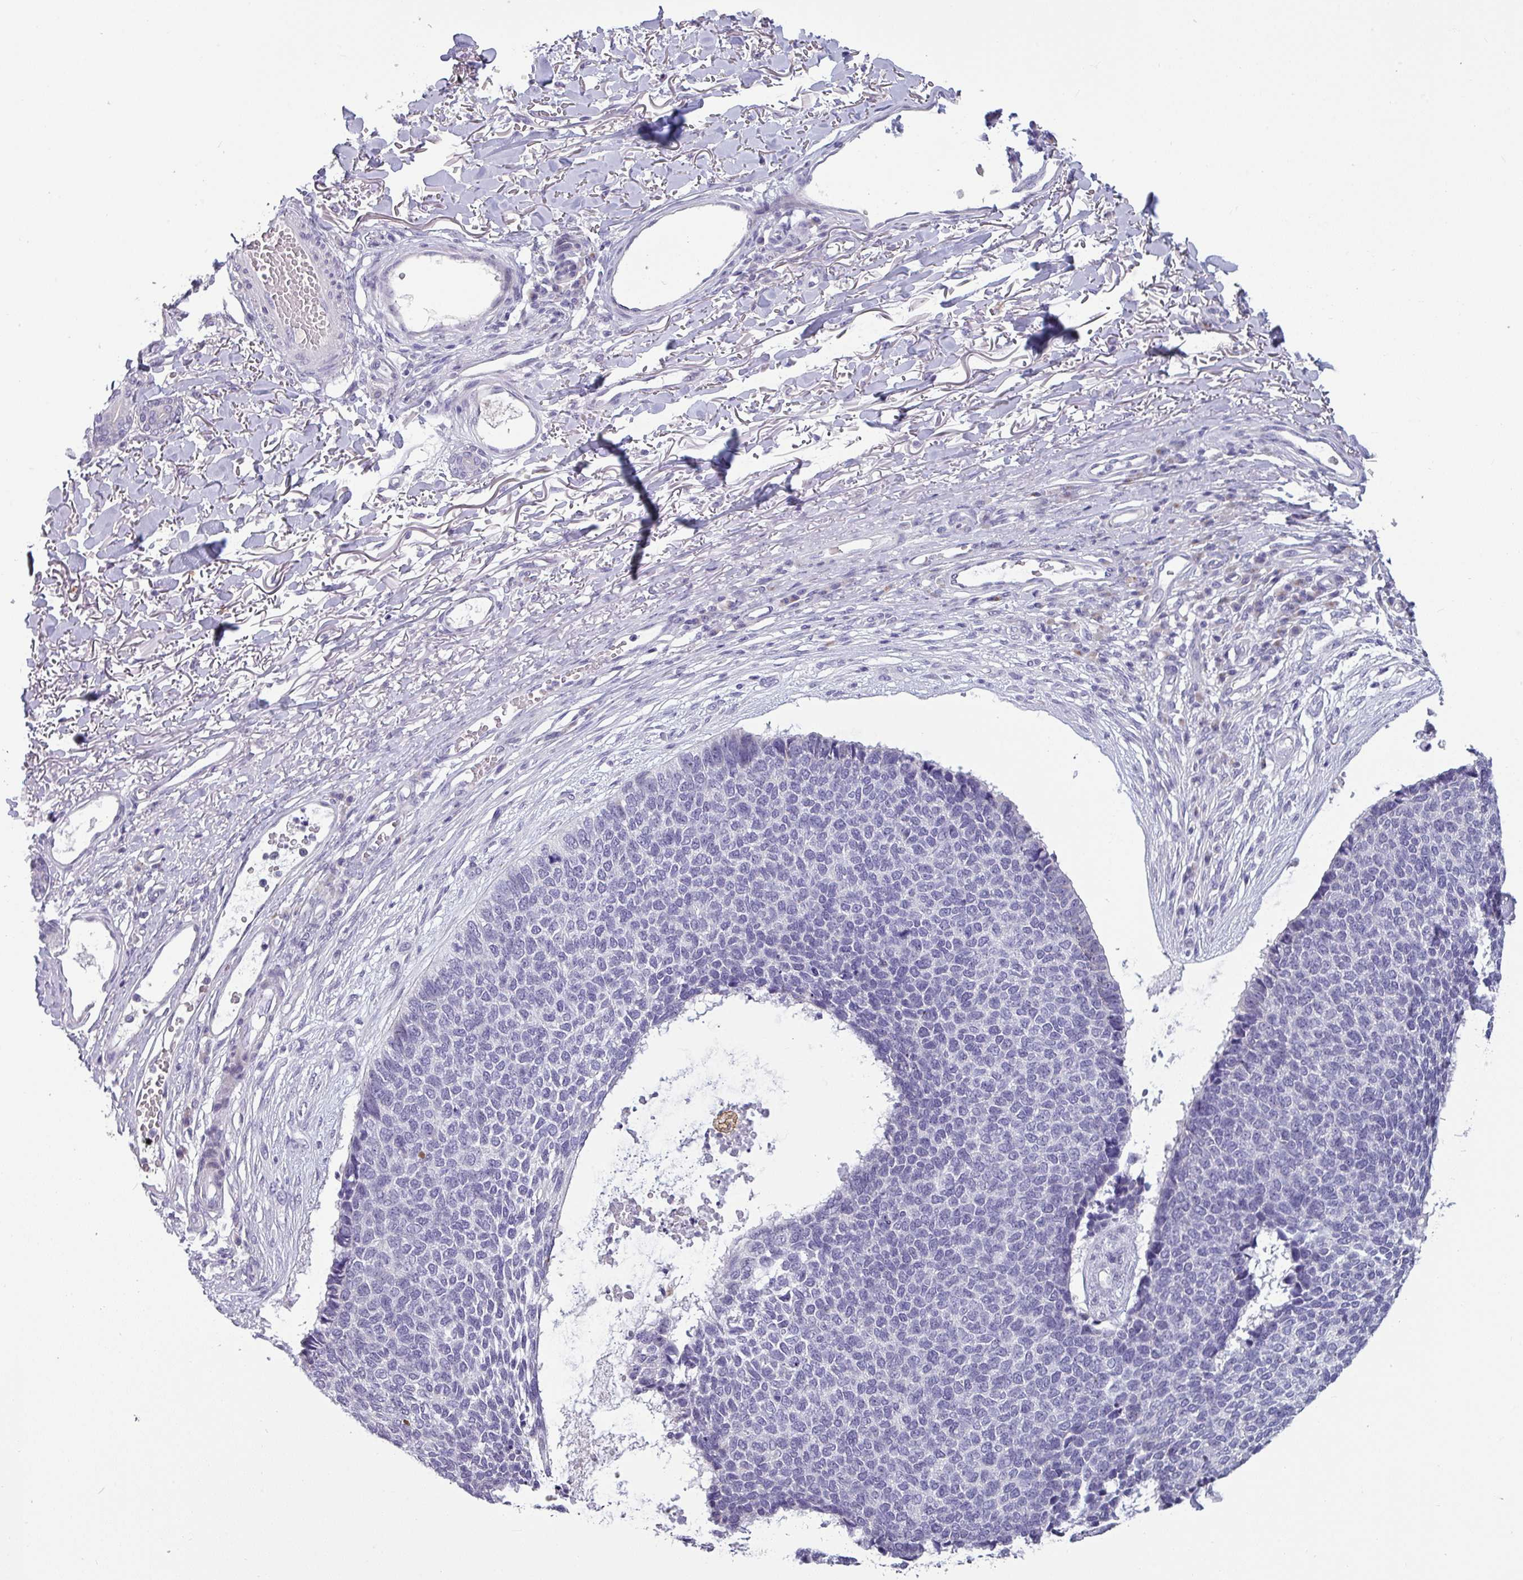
{"staining": {"intensity": "negative", "quantity": "none", "location": "none"}, "tissue": "skin cancer", "cell_type": "Tumor cells", "image_type": "cancer", "snomed": [{"axis": "morphology", "description": "Basal cell carcinoma"}, {"axis": "topography", "description": "Skin"}], "caption": "This is a image of immunohistochemistry (IHC) staining of skin cancer (basal cell carcinoma), which shows no positivity in tumor cells. Nuclei are stained in blue.", "gene": "SLC26A9", "patient": {"sex": "female", "age": 84}}